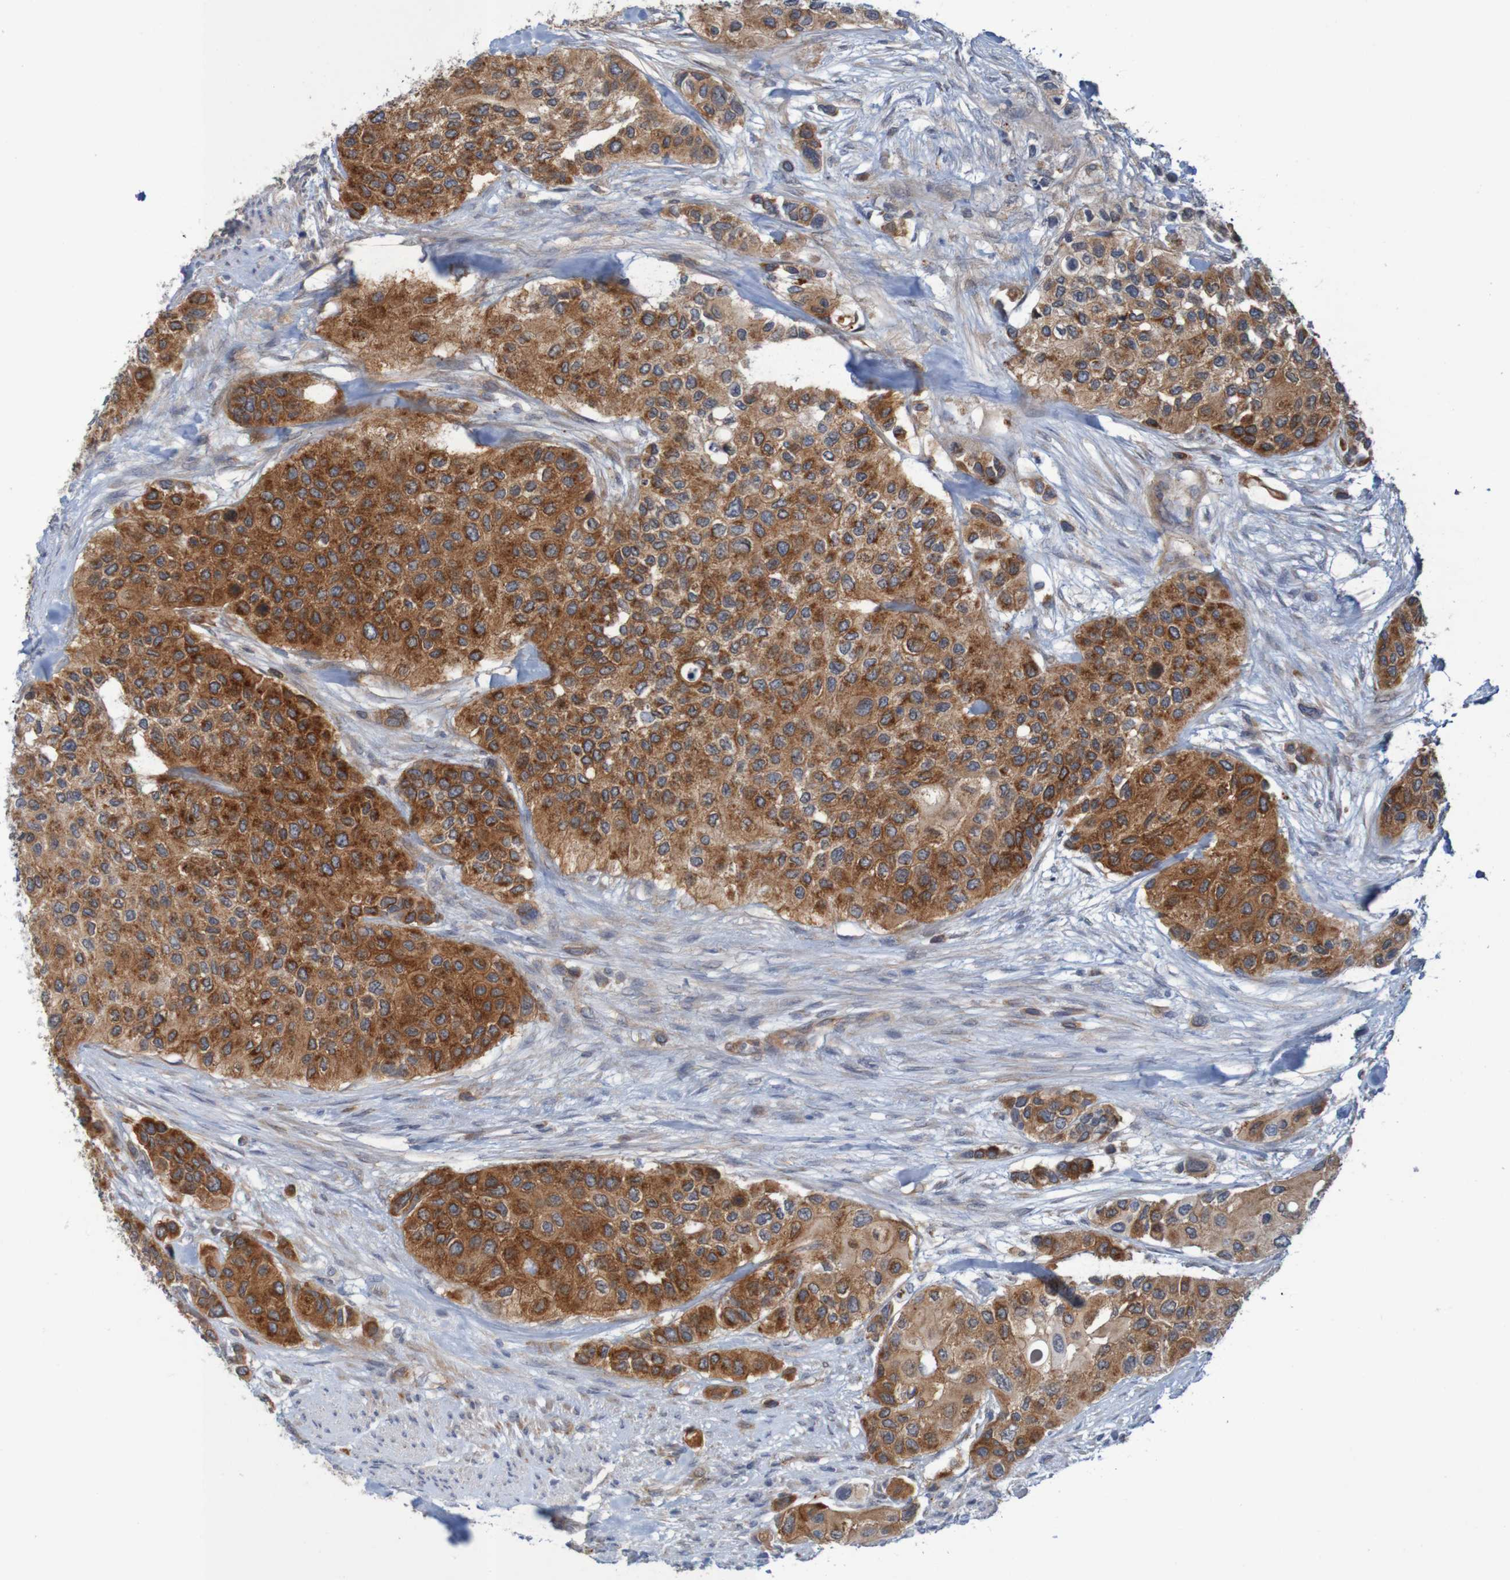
{"staining": {"intensity": "strong", "quantity": ">75%", "location": "cytoplasmic/membranous"}, "tissue": "urothelial cancer", "cell_type": "Tumor cells", "image_type": "cancer", "snomed": [{"axis": "morphology", "description": "Urothelial carcinoma, High grade"}, {"axis": "topography", "description": "Urinary bladder"}], "caption": "Immunohistochemistry of human urothelial cancer reveals high levels of strong cytoplasmic/membranous positivity in approximately >75% of tumor cells.", "gene": "NAV2", "patient": {"sex": "female", "age": 56}}